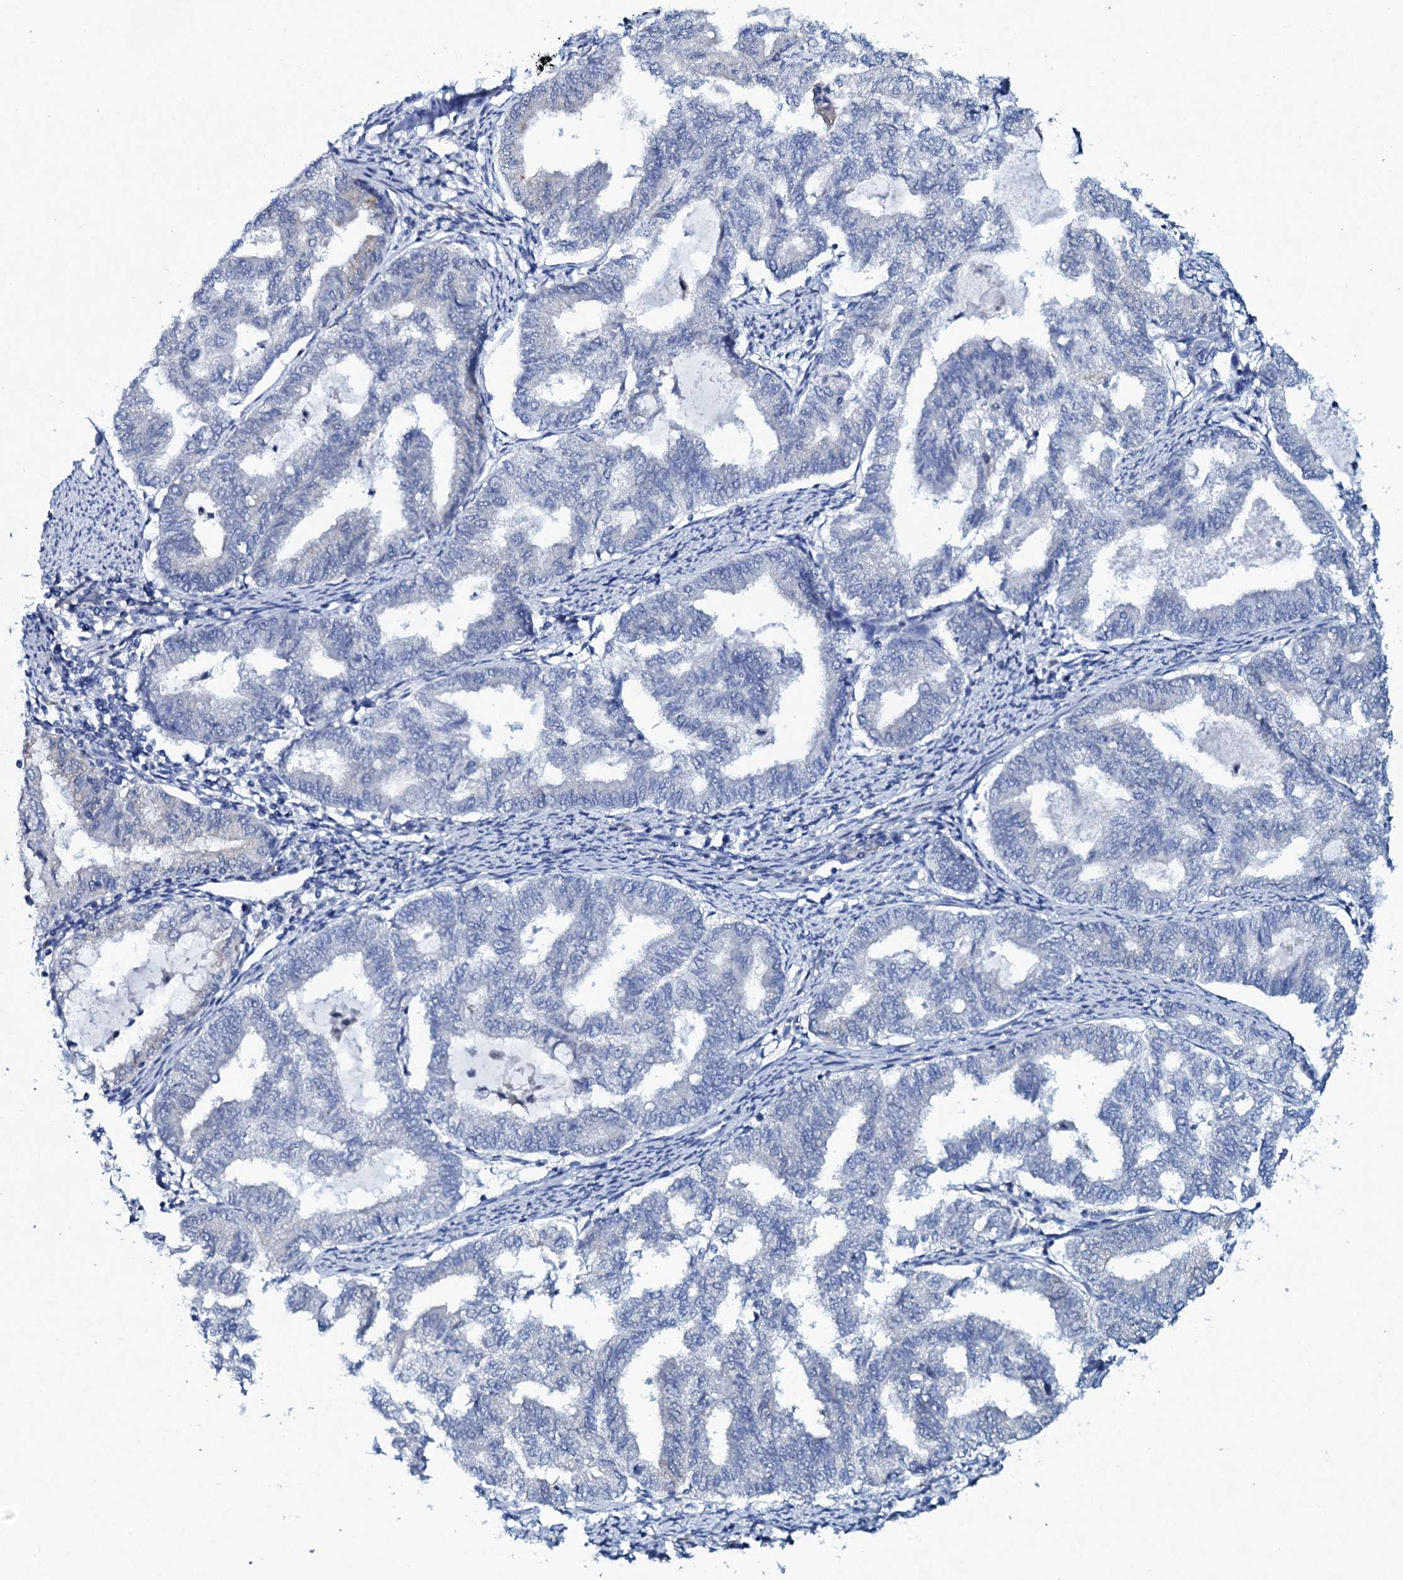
{"staining": {"intensity": "negative", "quantity": "none", "location": "none"}, "tissue": "endometrial cancer", "cell_type": "Tumor cells", "image_type": "cancer", "snomed": [{"axis": "morphology", "description": "Adenocarcinoma, NOS"}, {"axis": "topography", "description": "Endometrium"}], "caption": "Photomicrograph shows no protein positivity in tumor cells of adenocarcinoma (endometrial) tissue.", "gene": "TPGS2", "patient": {"sex": "female", "age": 79}}